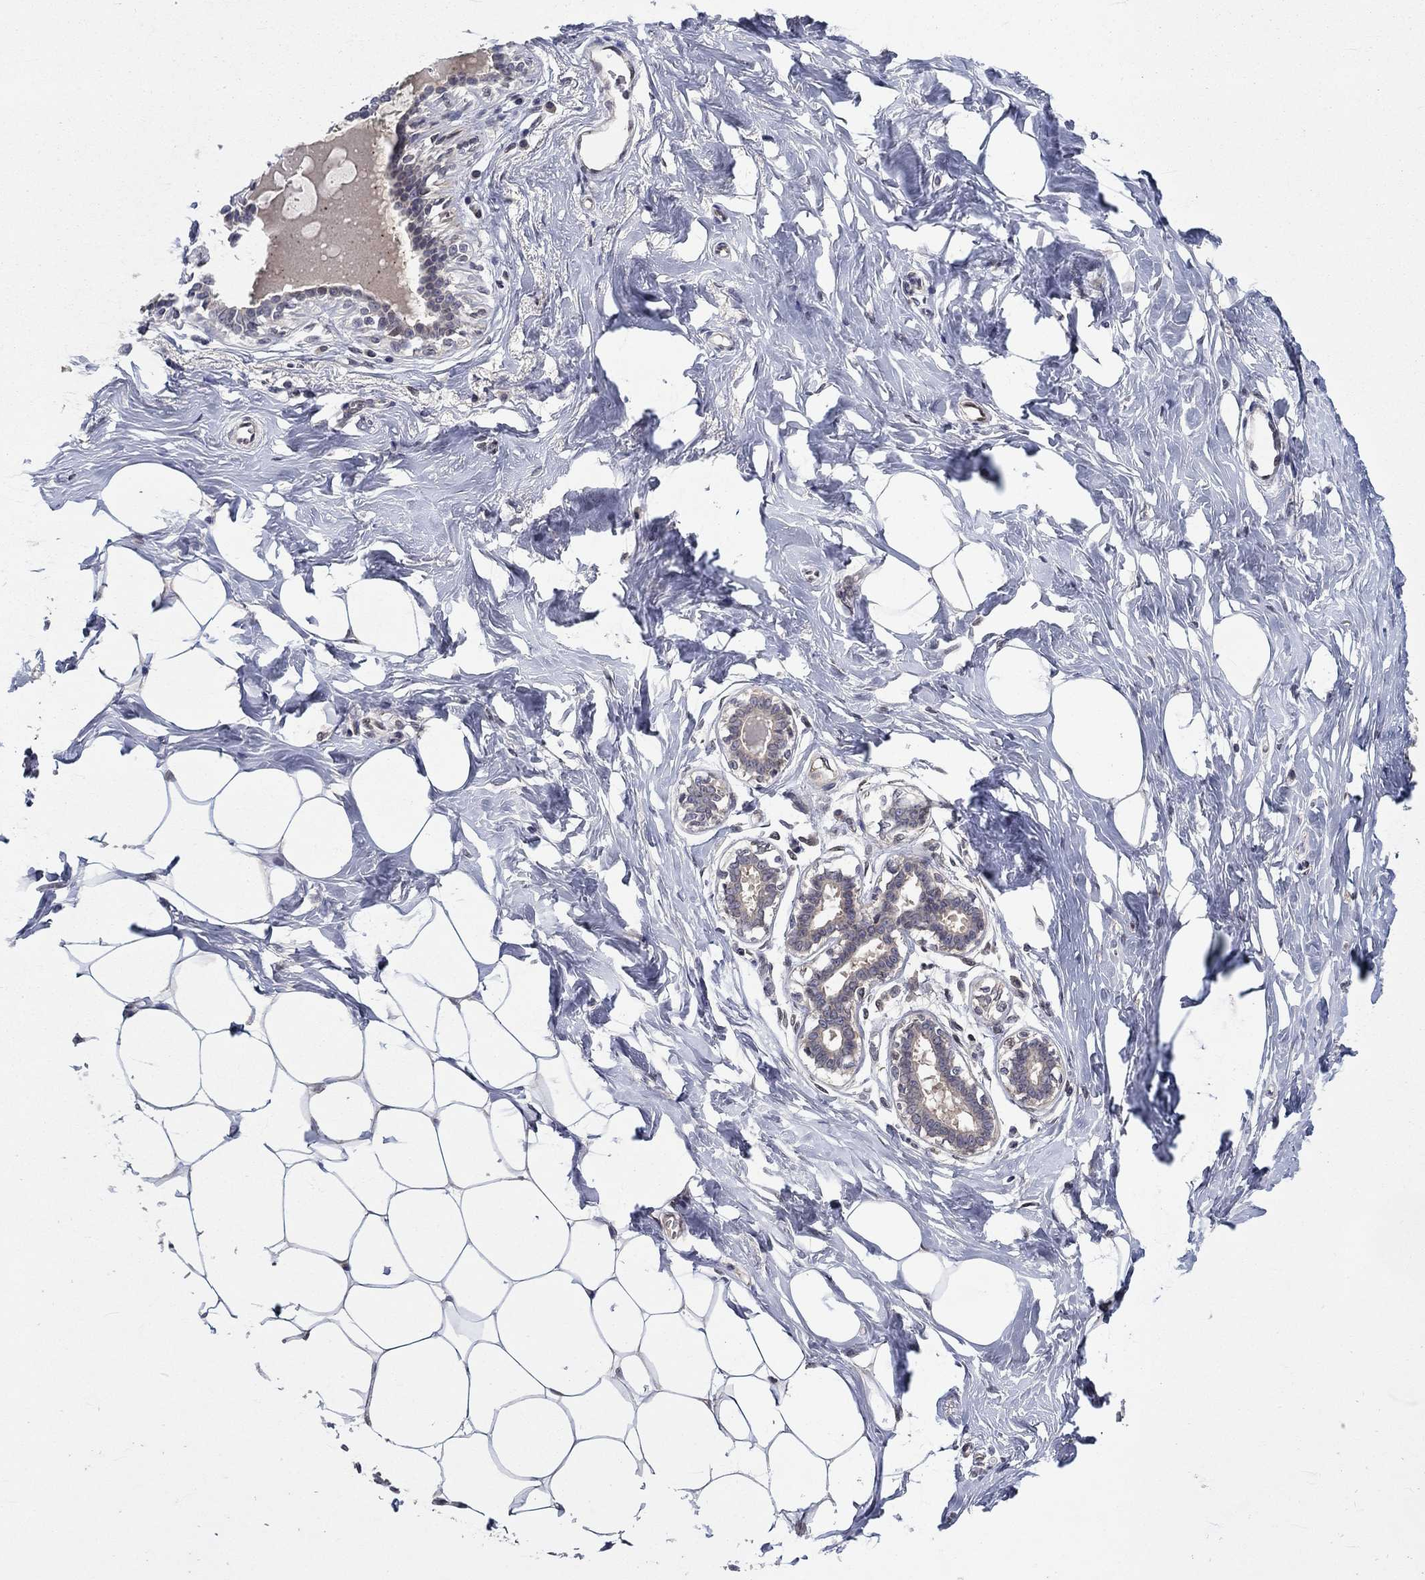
{"staining": {"intensity": "negative", "quantity": "none", "location": "none"}, "tissue": "breast", "cell_type": "Adipocytes", "image_type": "normal", "snomed": [{"axis": "morphology", "description": "Normal tissue, NOS"}, {"axis": "morphology", "description": "Lobular carcinoma, in situ"}, {"axis": "topography", "description": "Breast"}], "caption": "There is no significant staining in adipocytes of breast. (DAB immunohistochemistry (IHC) visualized using brightfield microscopy, high magnification).", "gene": "CETN3", "patient": {"sex": "female", "age": 35}}